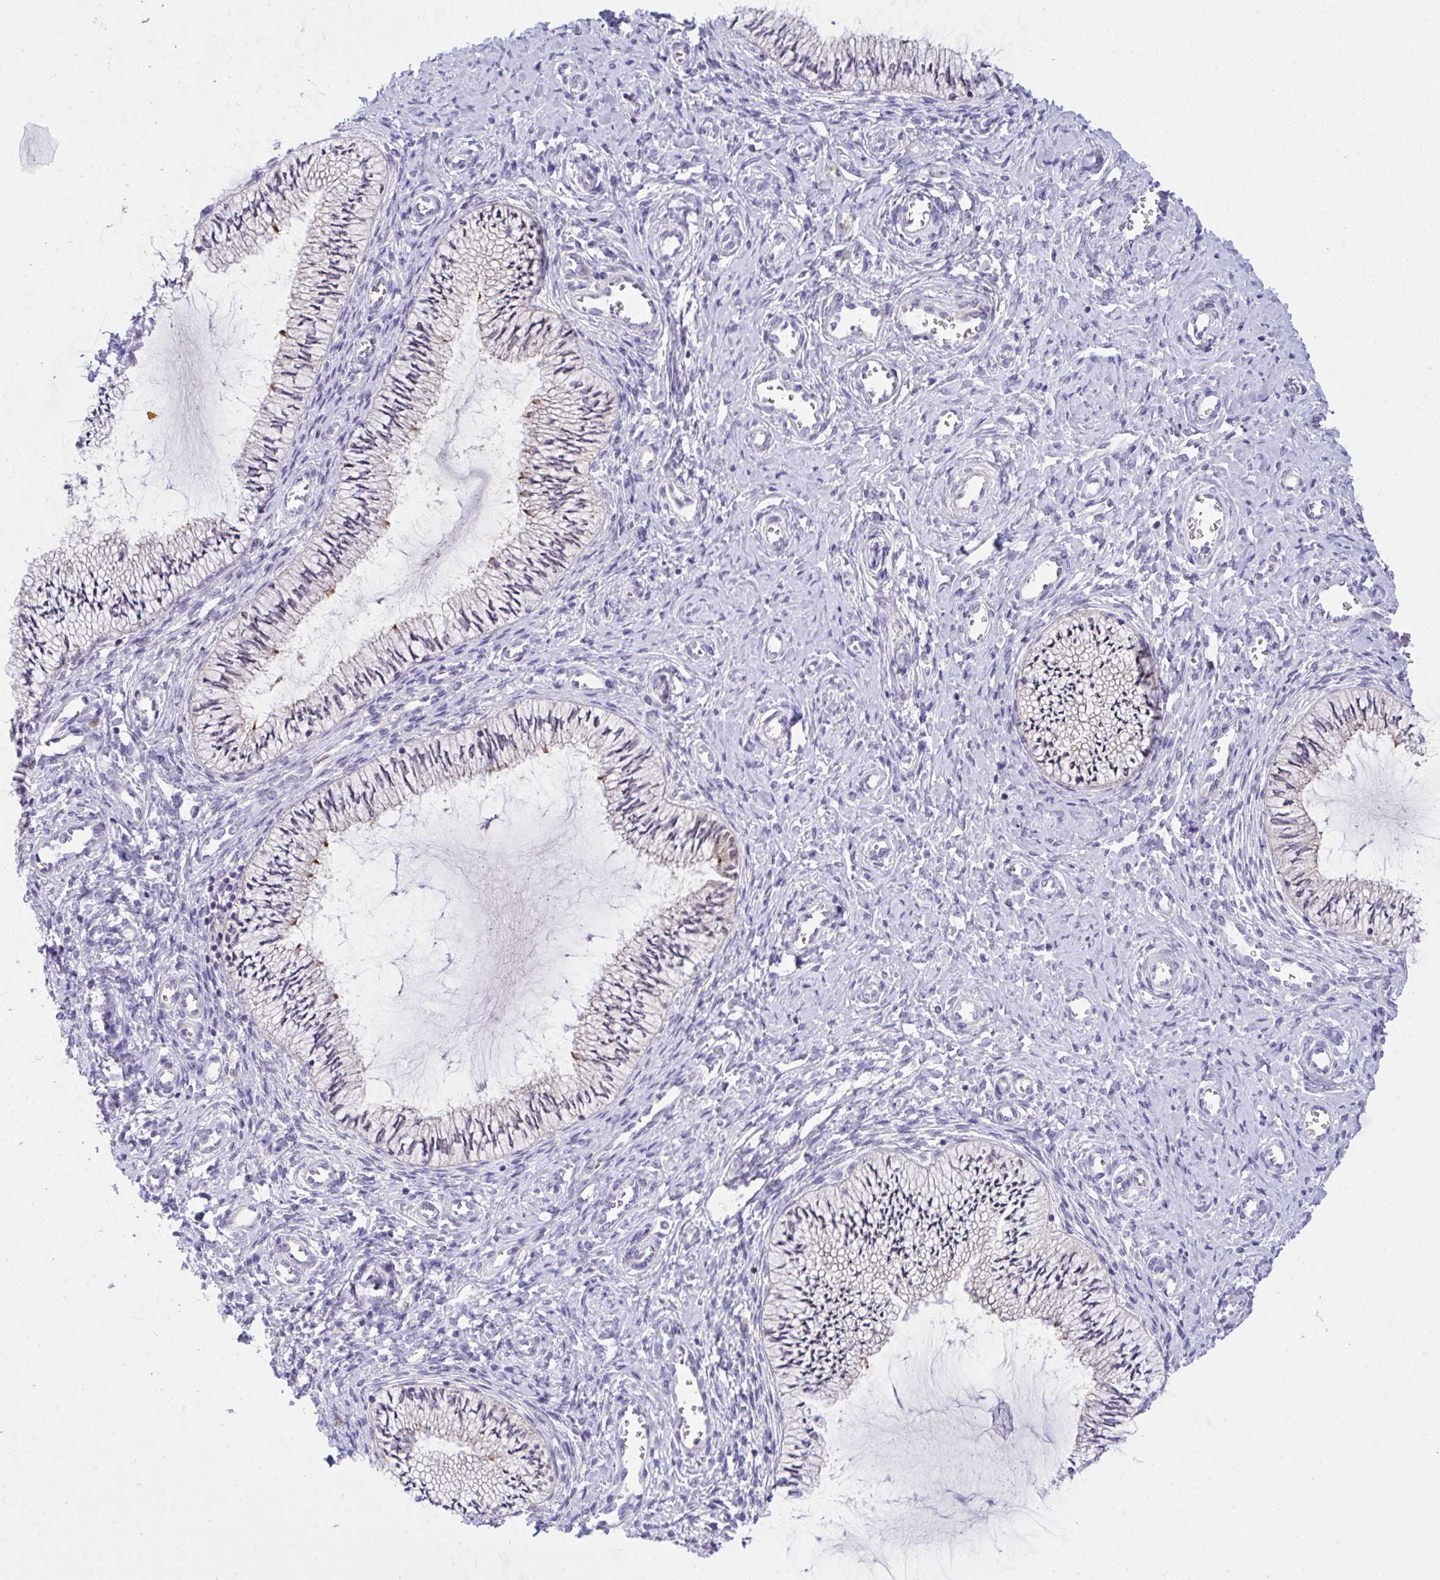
{"staining": {"intensity": "moderate", "quantity": "25%-75%", "location": "cytoplasmic/membranous,nuclear"}, "tissue": "cervix", "cell_type": "Glandular cells", "image_type": "normal", "snomed": [{"axis": "morphology", "description": "Normal tissue, NOS"}, {"axis": "topography", "description": "Cervix"}], "caption": "Glandular cells demonstrate medium levels of moderate cytoplasmic/membranous,nuclear positivity in about 25%-75% of cells in unremarkable cervix.", "gene": "HOXD12", "patient": {"sex": "female", "age": 24}}